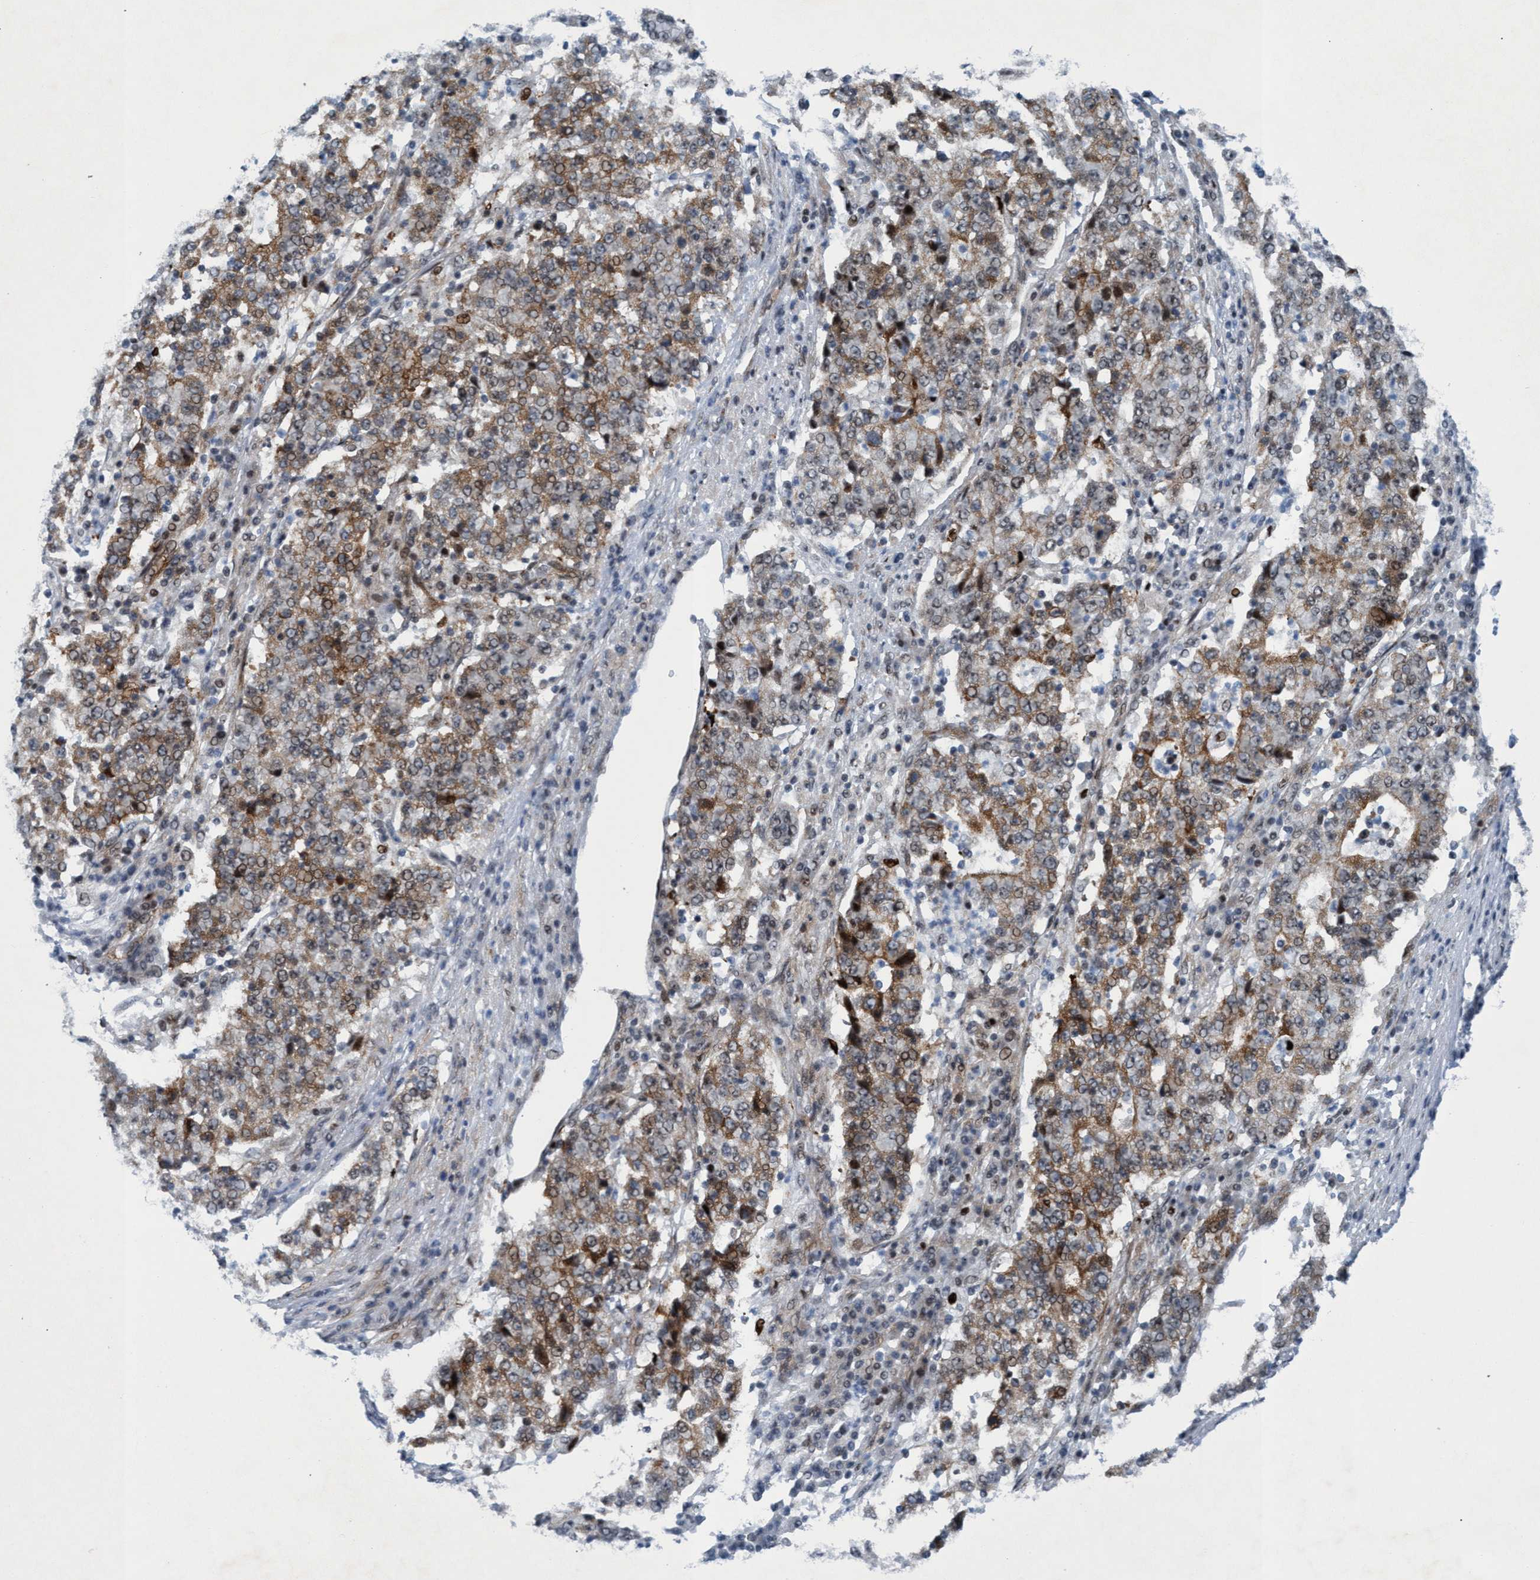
{"staining": {"intensity": "moderate", "quantity": ">75%", "location": "cytoplasmic/membranous"}, "tissue": "stomach cancer", "cell_type": "Tumor cells", "image_type": "cancer", "snomed": [{"axis": "morphology", "description": "Adenocarcinoma, NOS"}, {"axis": "topography", "description": "Stomach"}], "caption": "Moderate cytoplasmic/membranous protein expression is present in about >75% of tumor cells in stomach cancer. The staining was performed using DAB (3,3'-diaminobenzidine), with brown indicating positive protein expression. Nuclei are stained blue with hematoxylin.", "gene": "CWC27", "patient": {"sex": "male", "age": 59}}